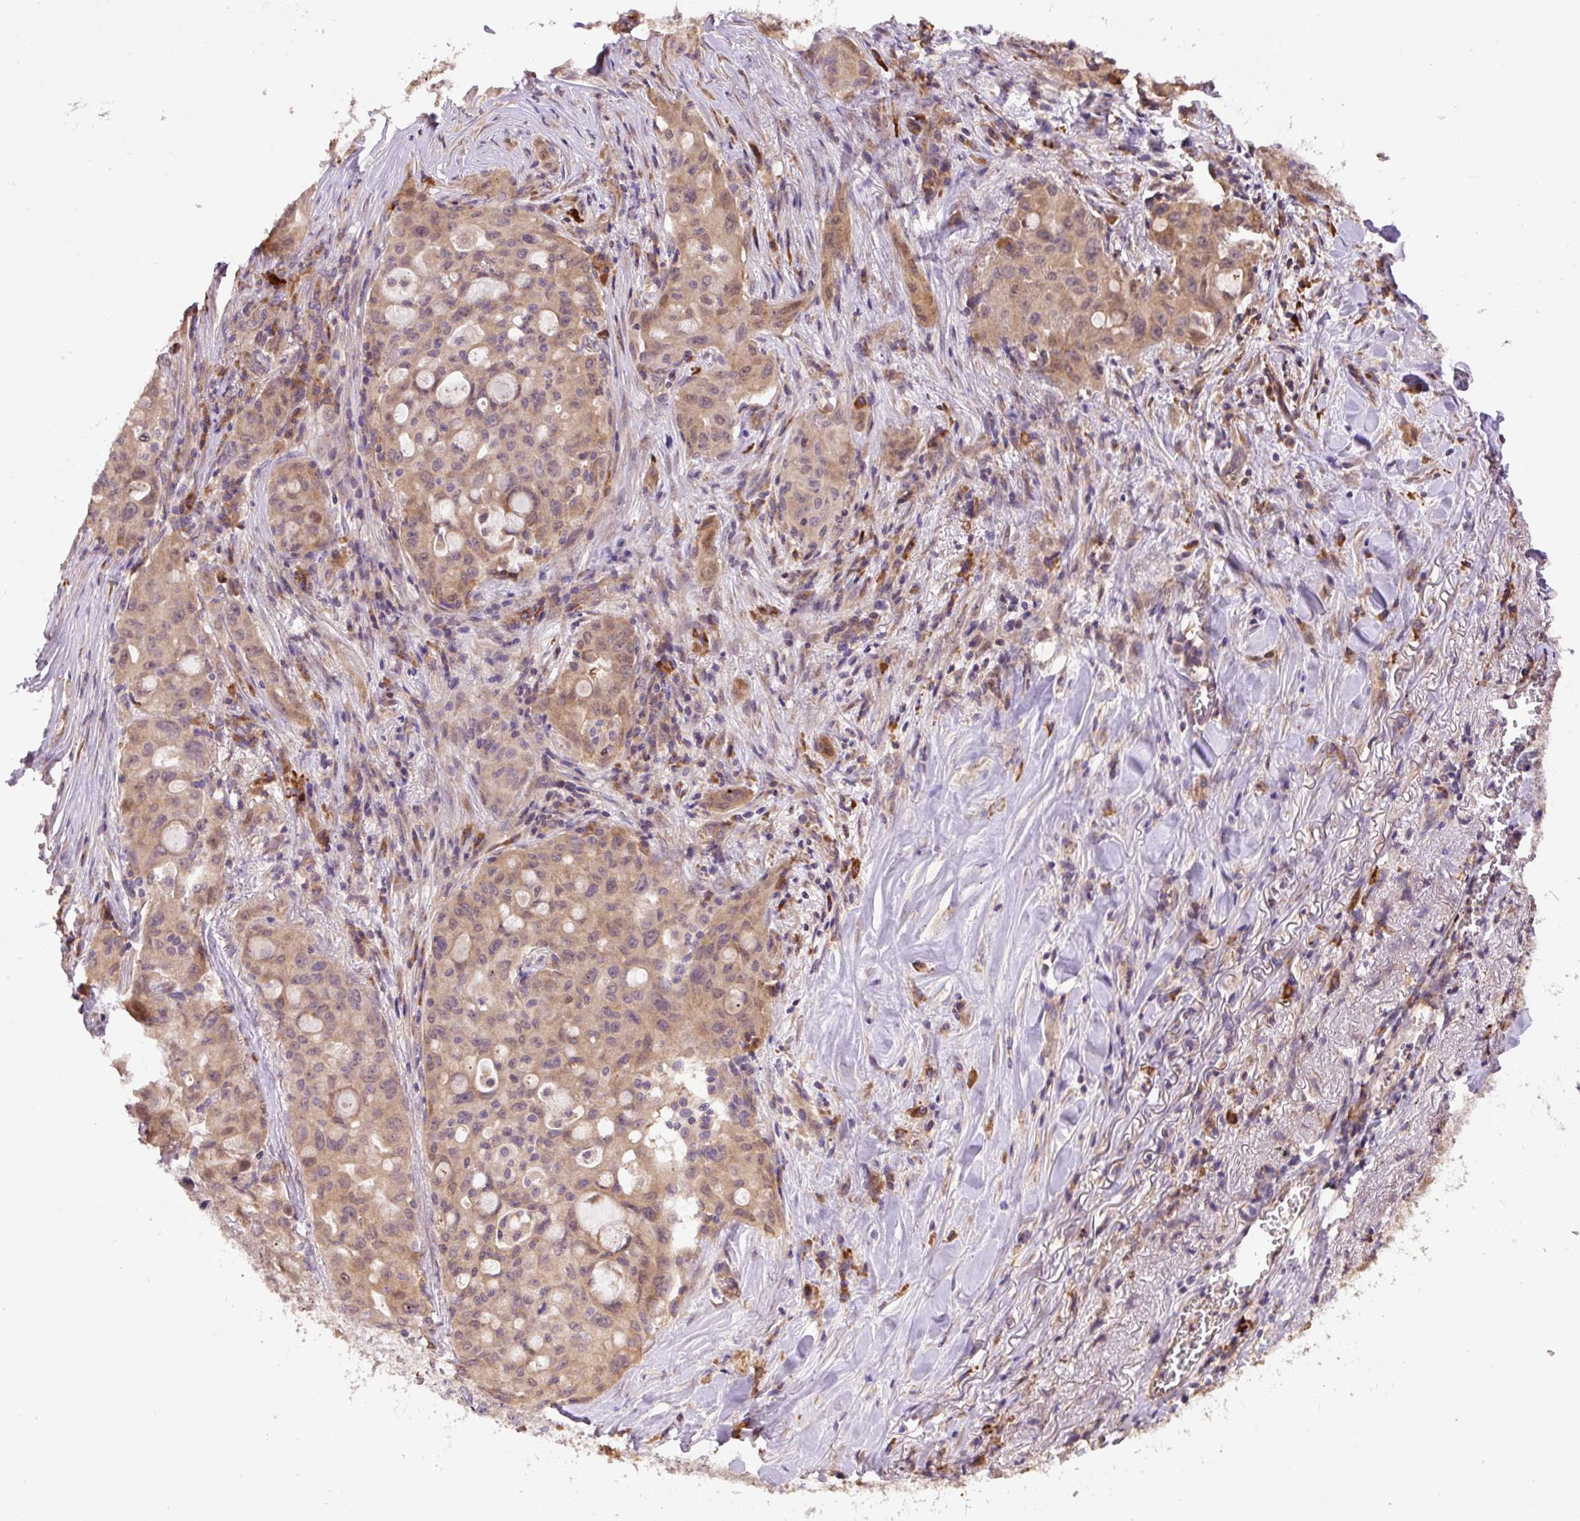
{"staining": {"intensity": "moderate", "quantity": ">75%", "location": "cytoplasmic/membranous"}, "tissue": "lung cancer", "cell_type": "Tumor cells", "image_type": "cancer", "snomed": [{"axis": "morphology", "description": "Adenocarcinoma, NOS"}, {"axis": "topography", "description": "Lung"}], "caption": "IHC (DAB) staining of human lung adenocarcinoma reveals moderate cytoplasmic/membranous protein positivity in approximately >75% of tumor cells.", "gene": "PPME1", "patient": {"sex": "female", "age": 44}}